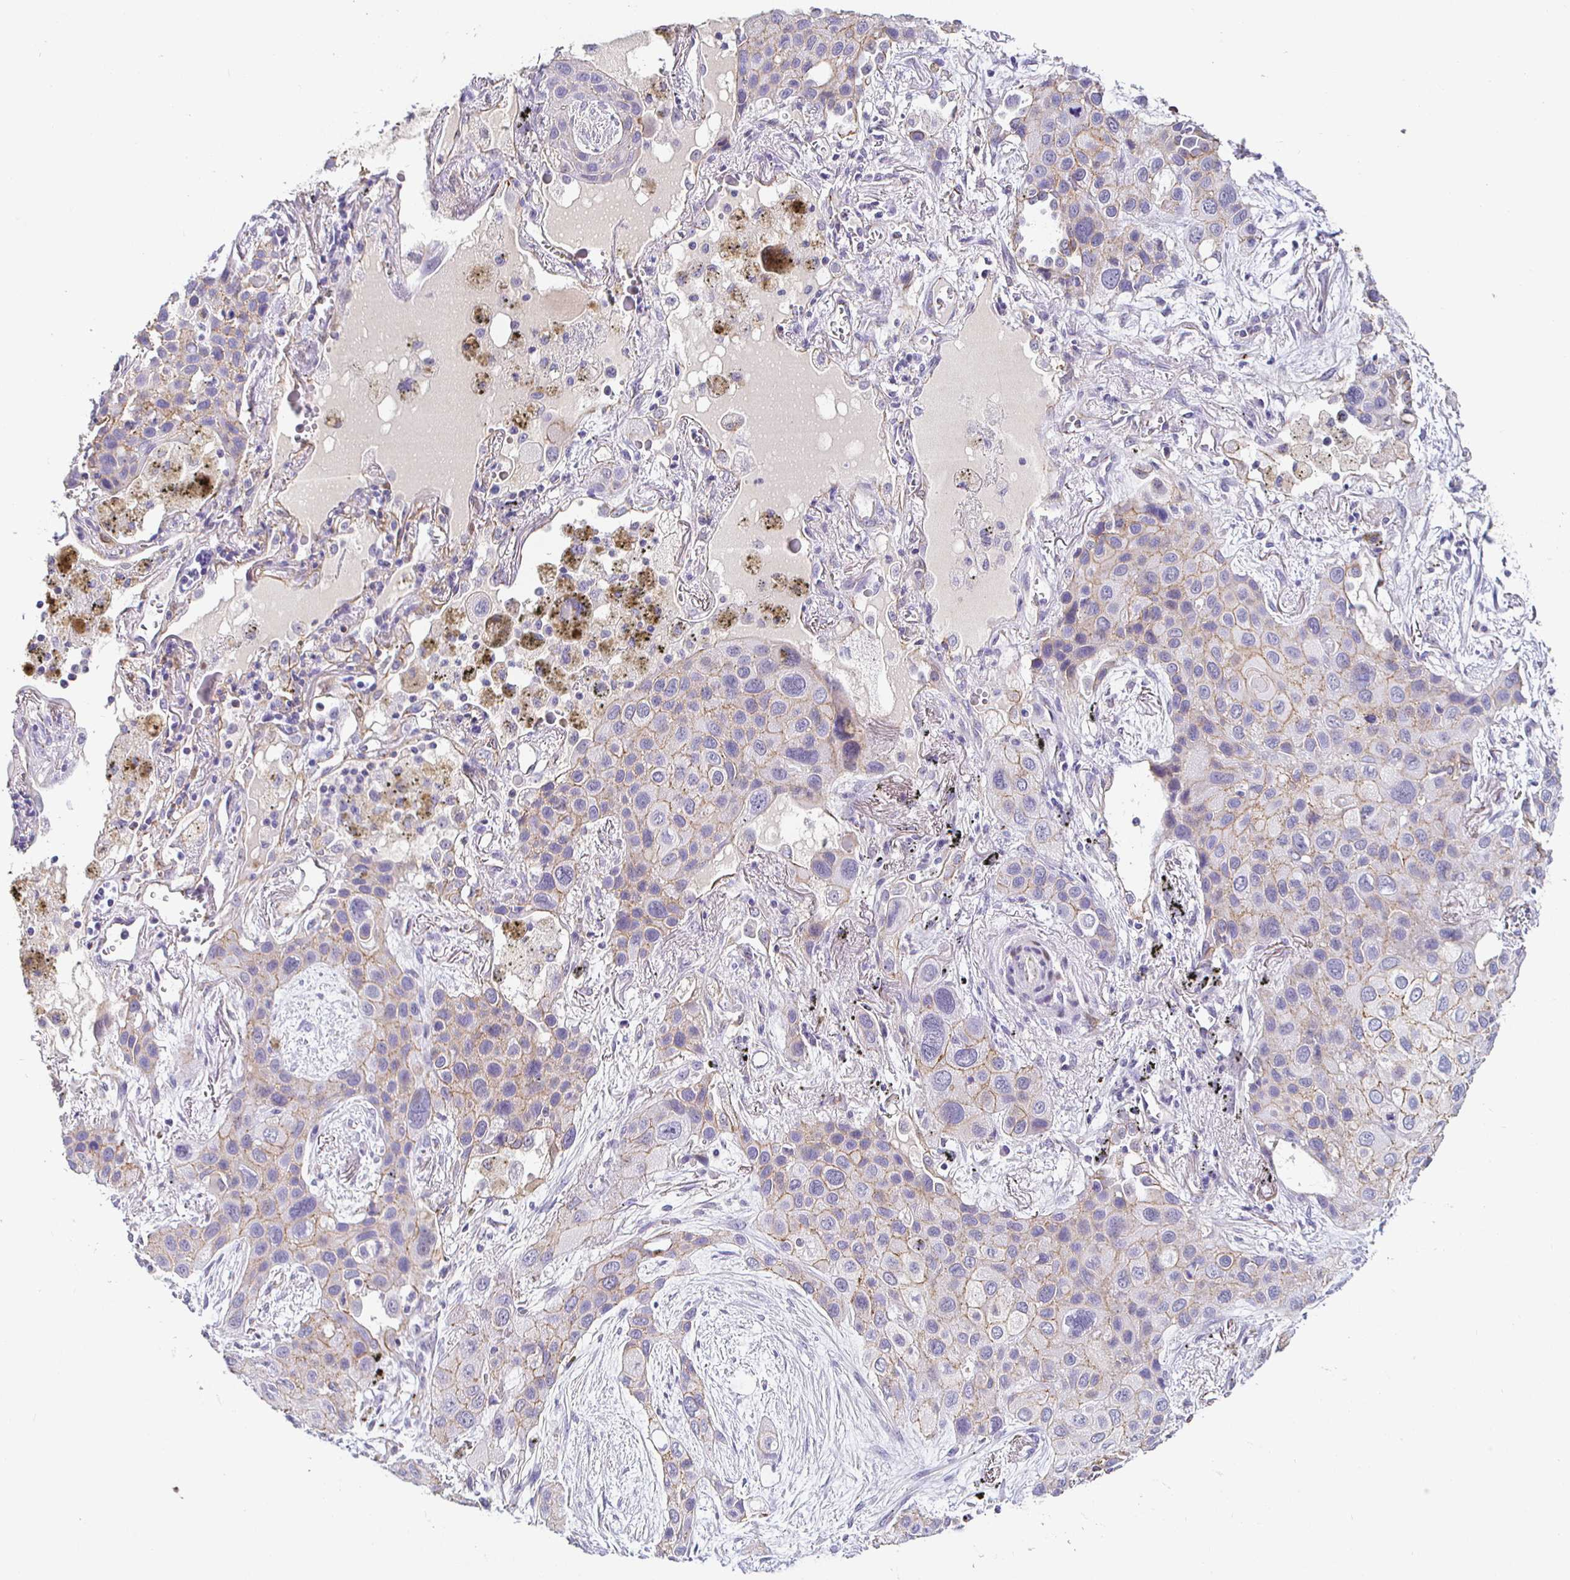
{"staining": {"intensity": "weak", "quantity": "<25%", "location": "cytoplasmic/membranous"}, "tissue": "lung cancer", "cell_type": "Tumor cells", "image_type": "cancer", "snomed": [{"axis": "morphology", "description": "Squamous cell carcinoma, NOS"}, {"axis": "morphology", "description": "Squamous cell carcinoma, metastatic, NOS"}, {"axis": "topography", "description": "Lung"}], "caption": "Metastatic squamous cell carcinoma (lung) was stained to show a protein in brown. There is no significant positivity in tumor cells.", "gene": "PIWIL3", "patient": {"sex": "male", "age": 59}}